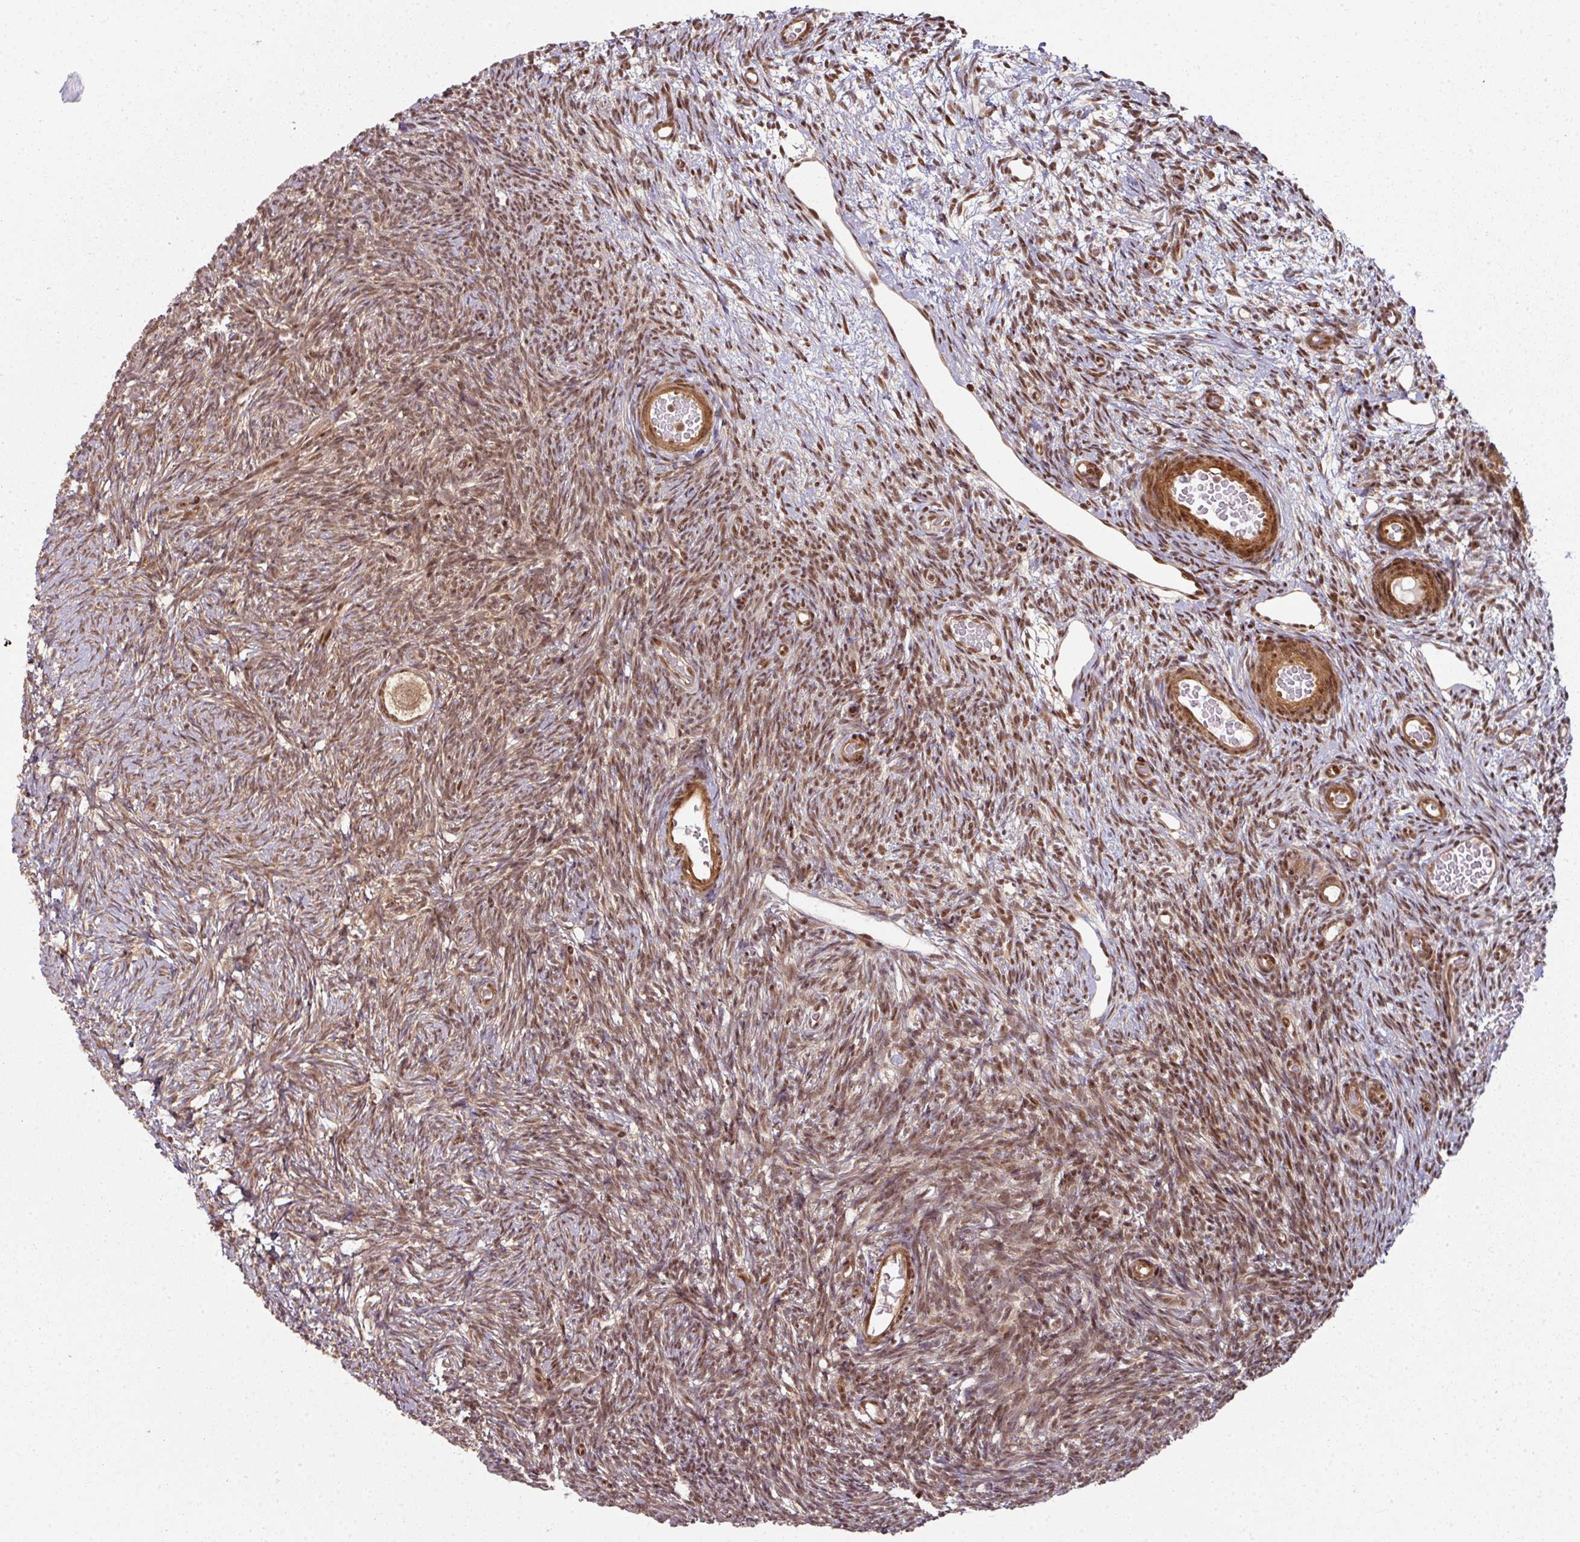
{"staining": {"intensity": "moderate", "quantity": ">75%", "location": "nuclear"}, "tissue": "ovary", "cell_type": "Follicle cells", "image_type": "normal", "snomed": [{"axis": "morphology", "description": "Normal tissue, NOS"}, {"axis": "topography", "description": "Ovary"}], "caption": "Immunohistochemical staining of unremarkable ovary displays medium levels of moderate nuclear expression in approximately >75% of follicle cells.", "gene": "SIK3", "patient": {"sex": "female", "age": 39}}